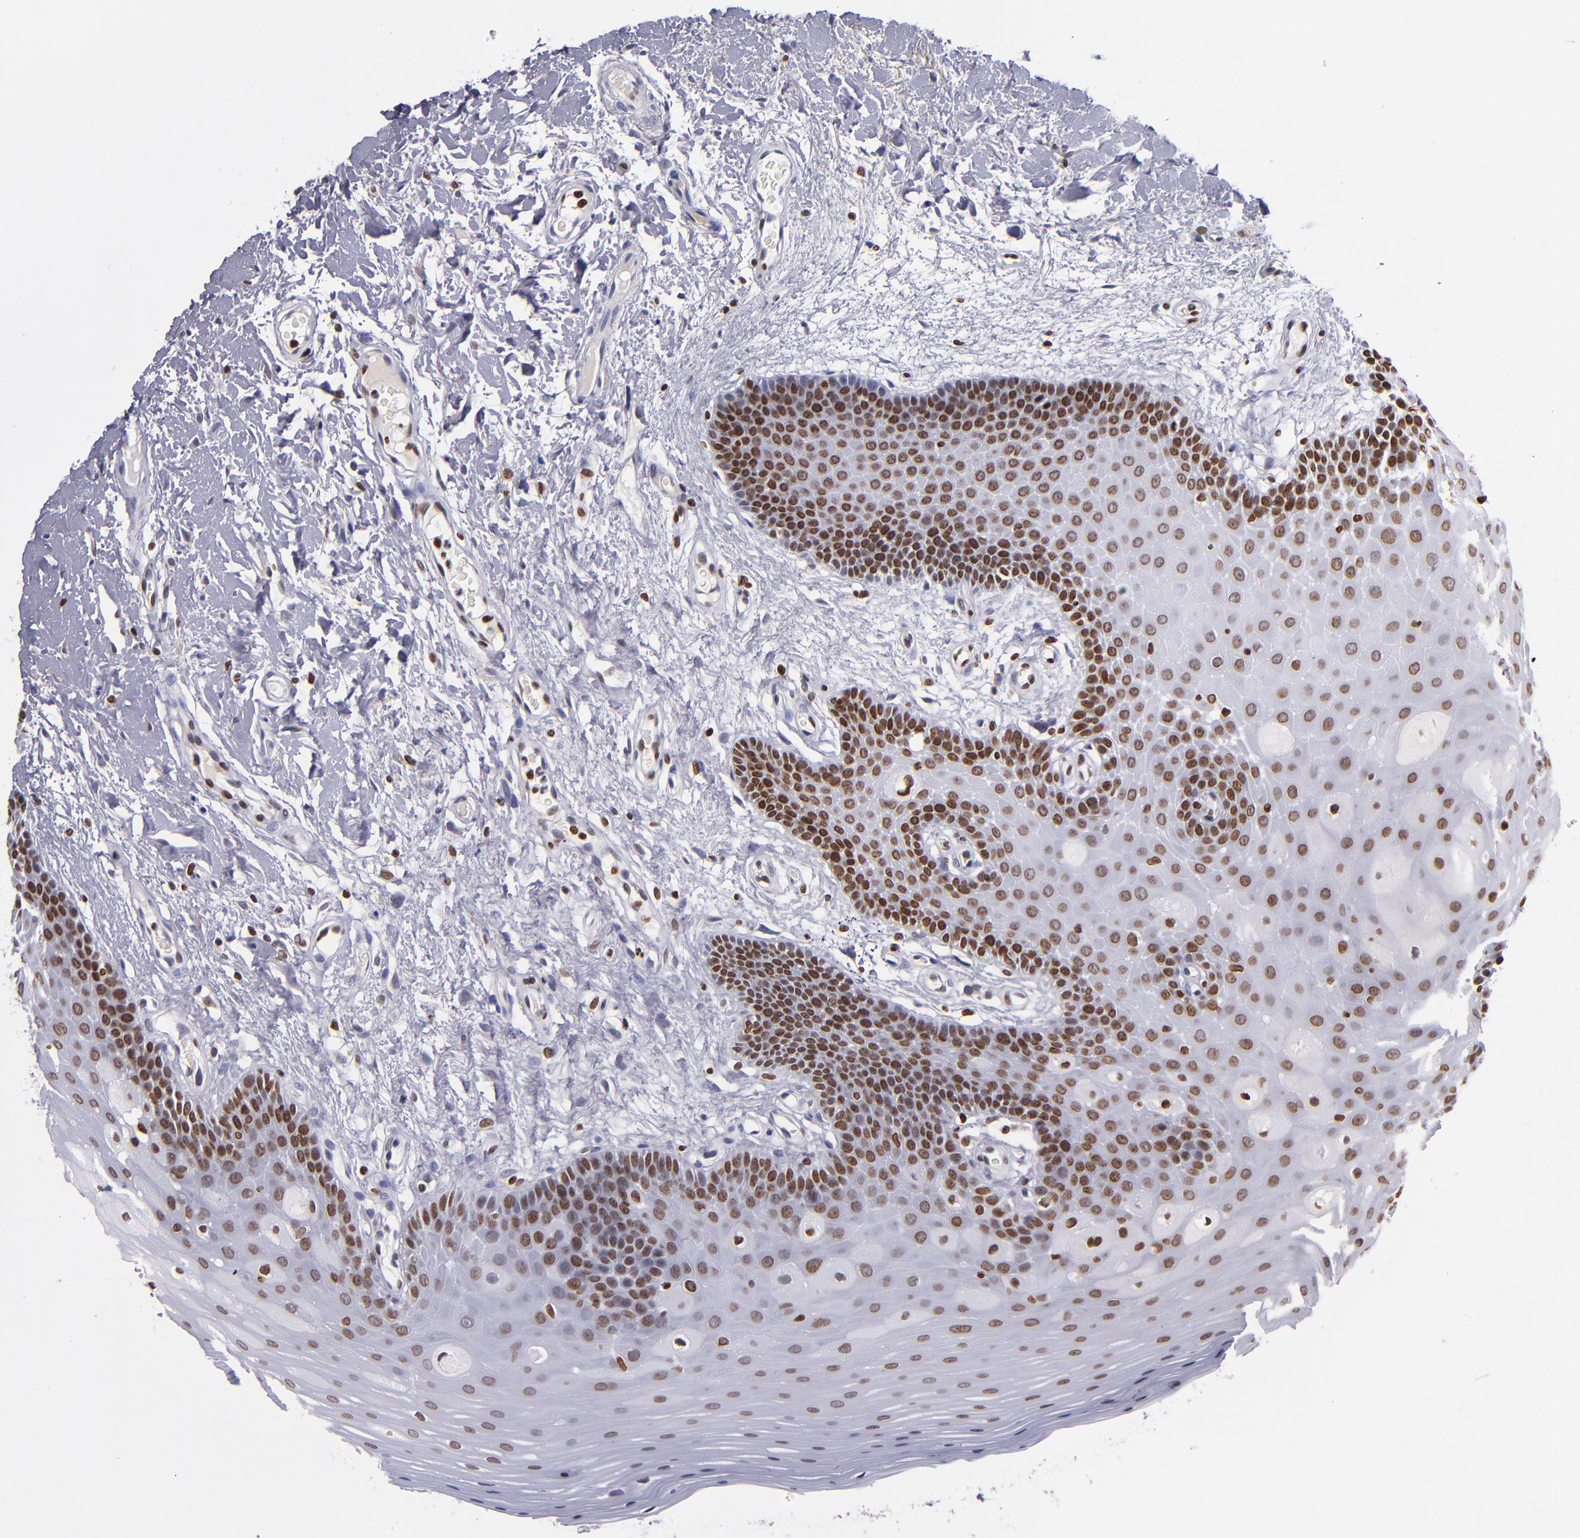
{"staining": {"intensity": "strong", "quantity": "25%-75%", "location": "nuclear"}, "tissue": "oral mucosa", "cell_type": "Squamous epithelial cells", "image_type": "normal", "snomed": [{"axis": "morphology", "description": "Normal tissue, NOS"}, {"axis": "morphology", "description": "Squamous cell carcinoma, NOS"}, {"axis": "topography", "description": "Skeletal muscle"}, {"axis": "topography", "description": "Oral tissue"}, {"axis": "topography", "description": "Head-Neck"}], "caption": "Brown immunohistochemical staining in normal human oral mucosa reveals strong nuclear positivity in approximately 25%-75% of squamous epithelial cells.", "gene": "CDKL5", "patient": {"sex": "male", "age": 71}}